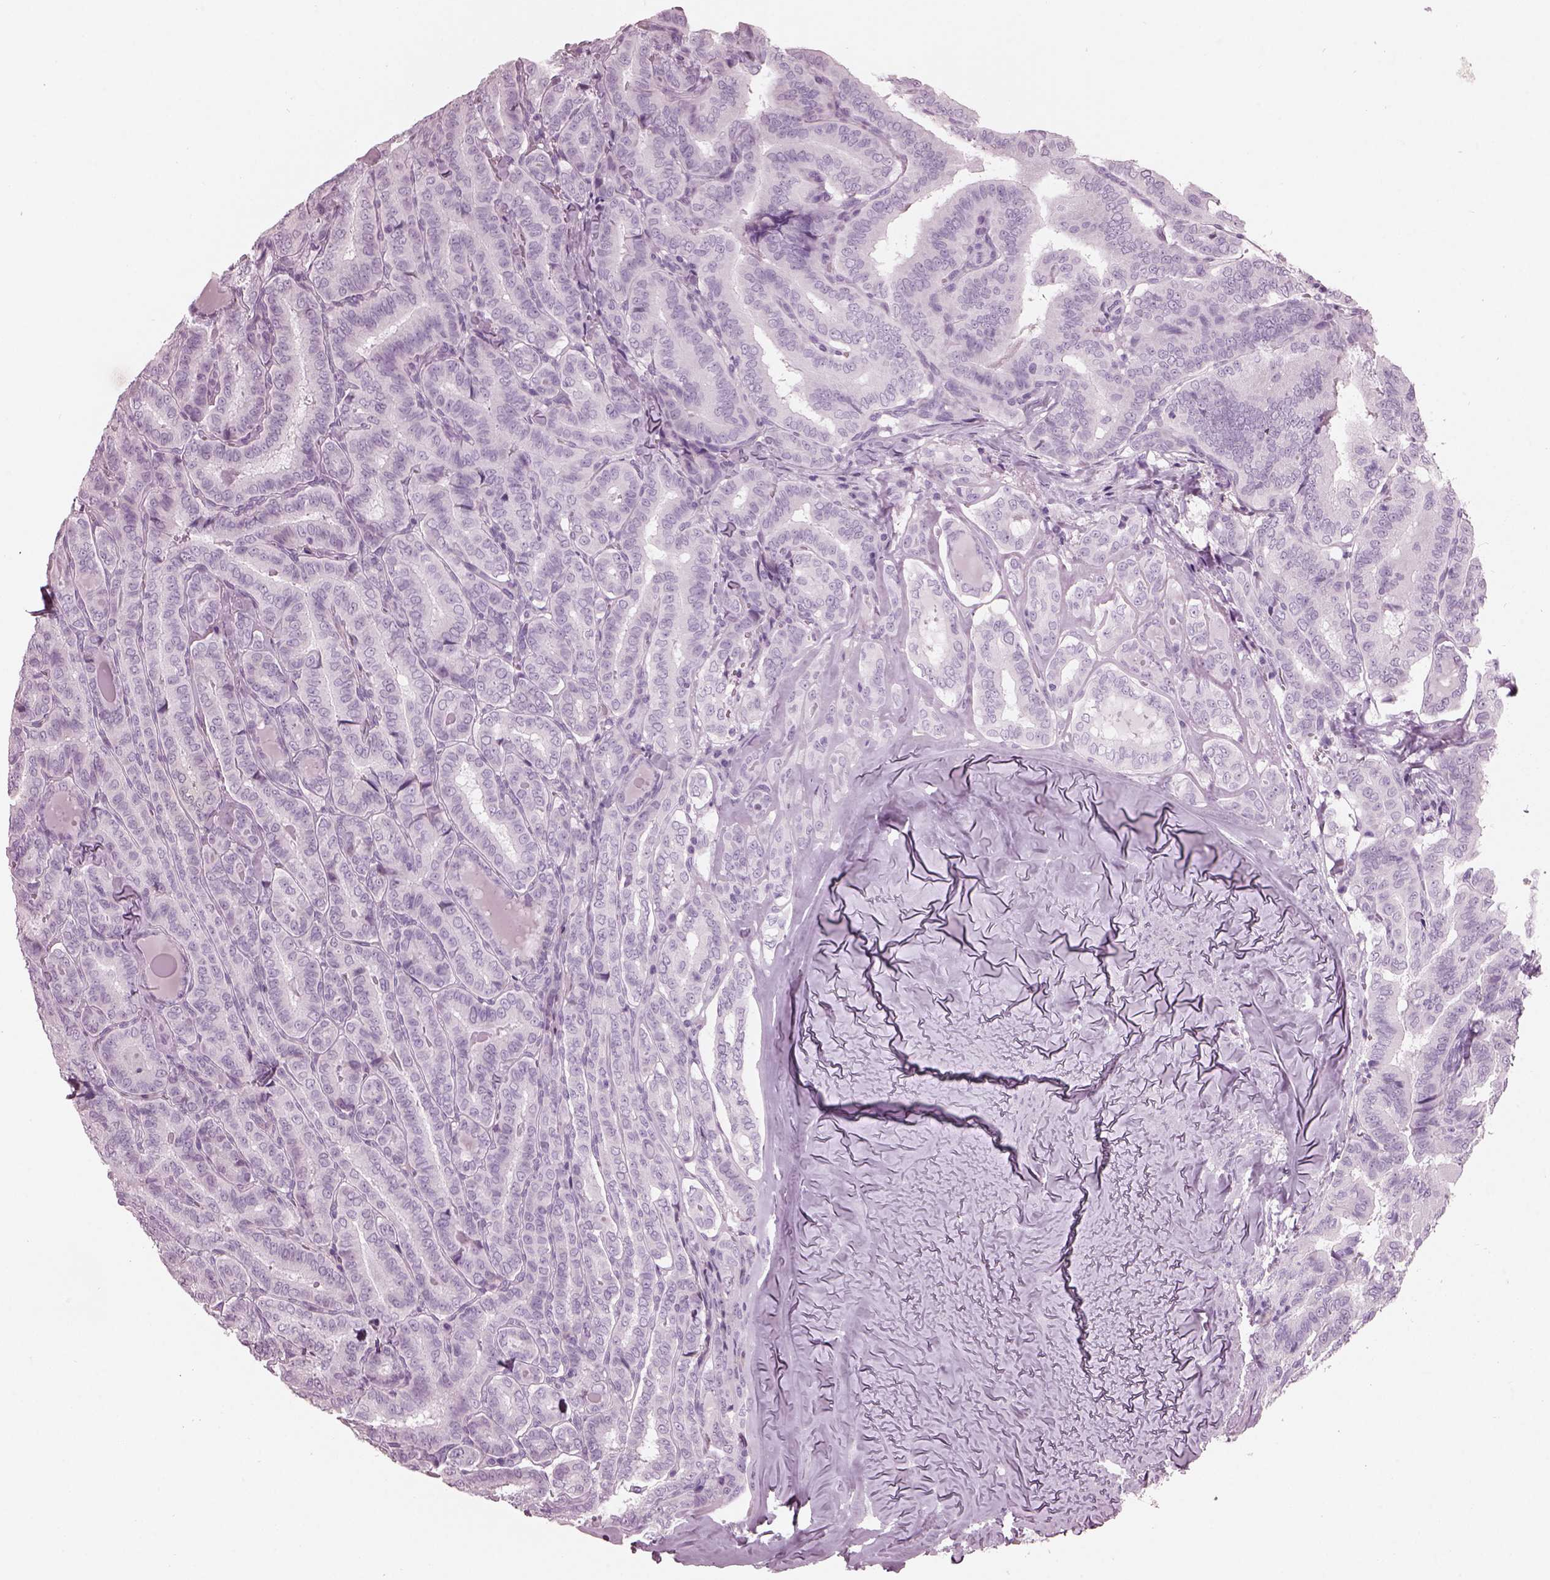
{"staining": {"intensity": "negative", "quantity": "none", "location": "none"}, "tissue": "thyroid cancer", "cell_type": "Tumor cells", "image_type": "cancer", "snomed": [{"axis": "morphology", "description": "Papillary adenocarcinoma, NOS"}, {"axis": "morphology", "description": "Papillary adenoma metastatic"}, {"axis": "topography", "description": "Thyroid gland"}], "caption": "A high-resolution image shows immunohistochemistry (IHC) staining of thyroid cancer, which demonstrates no significant positivity in tumor cells. (DAB immunohistochemistry, high magnification).", "gene": "HYDIN", "patient": {"sex": "female", "age": 50}}